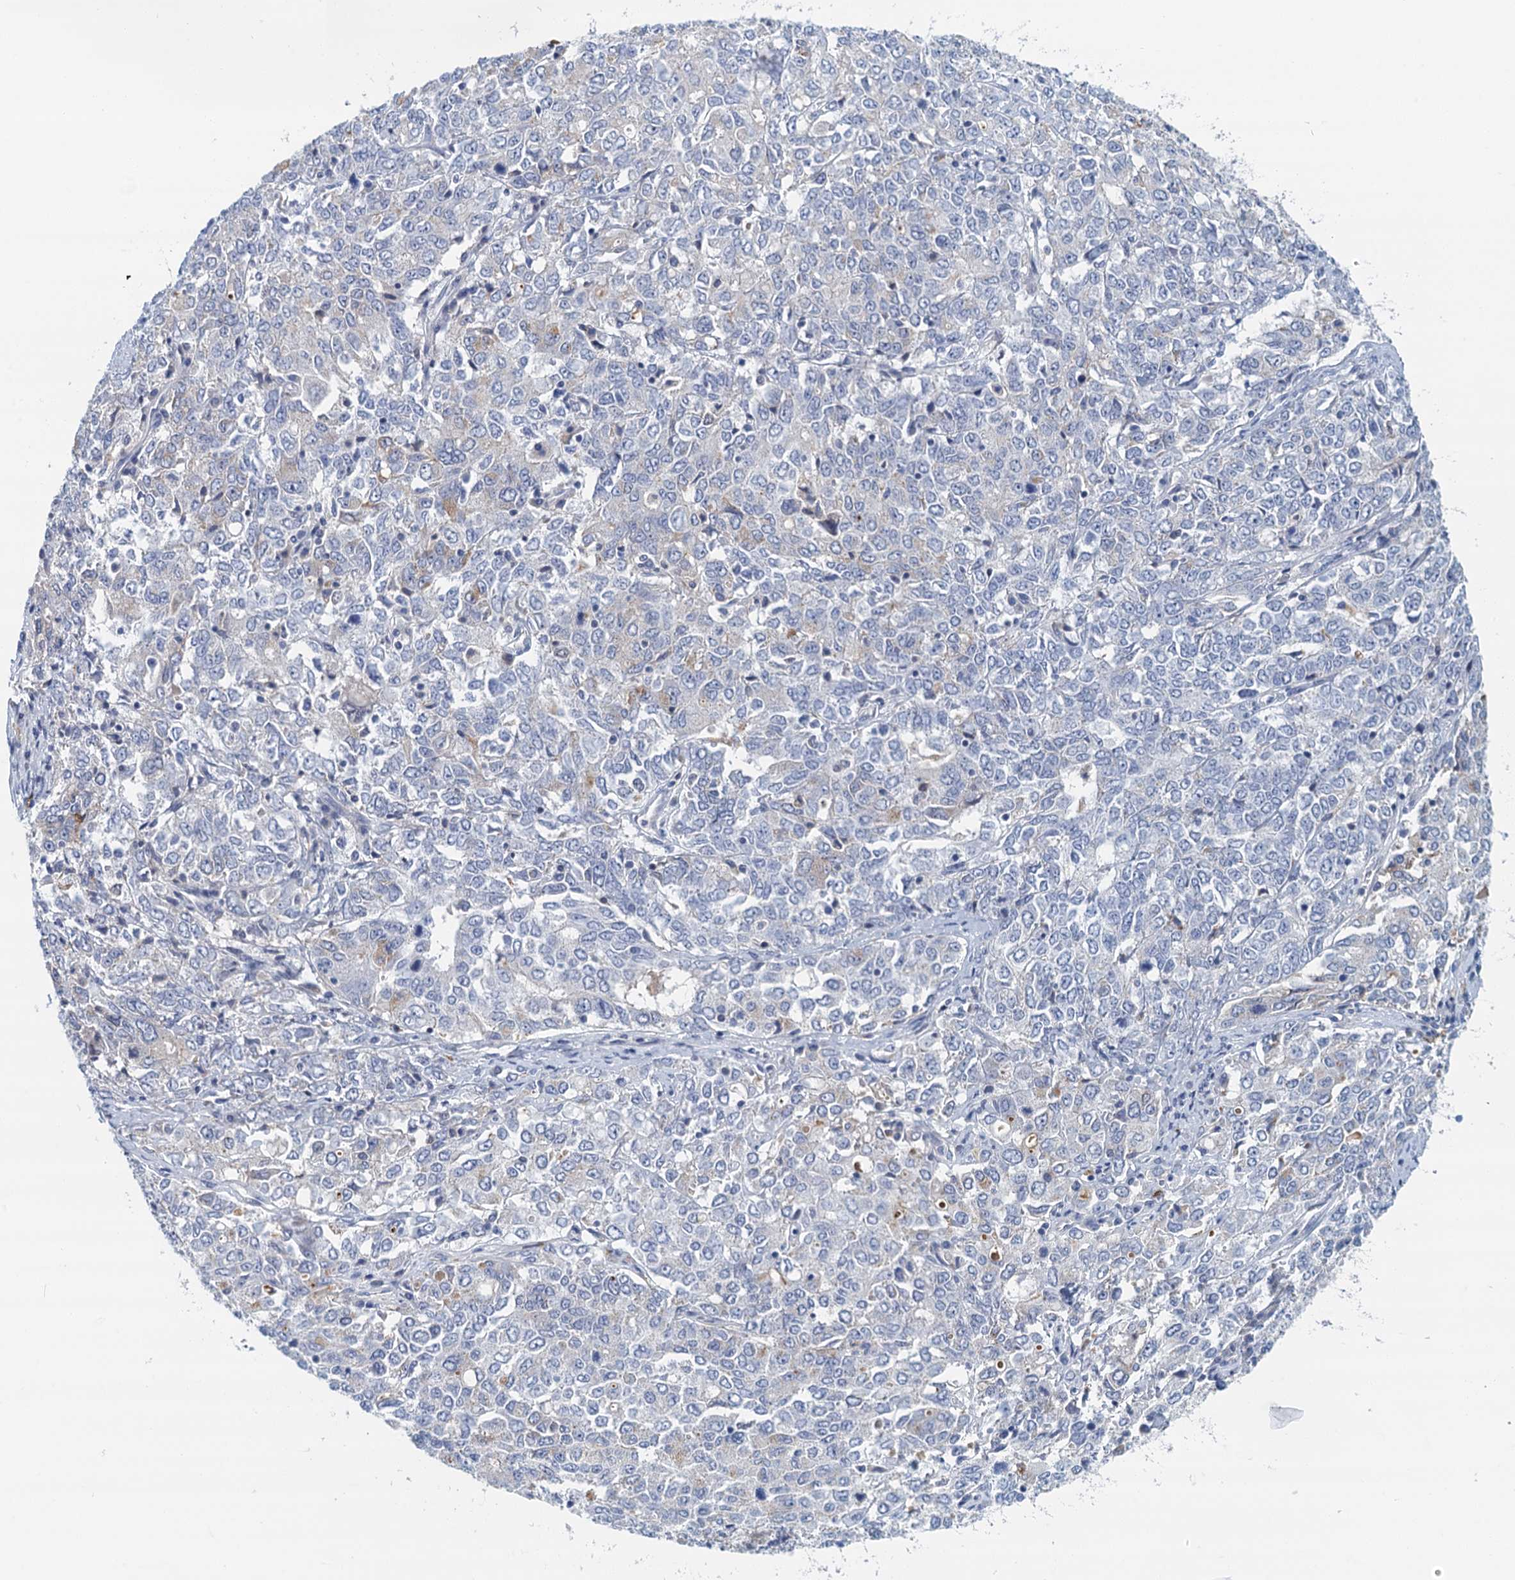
{"staining": {"intensity": "negative", "quantity": "none", "location": "none"}, "tissue": "ovarian cancer", "cell_type": "Tumor cells", "image_type": "cancer", "snomed": [{"axis": "morphology", "description": "Carcinoma, endometroid"}, {"axis": "topography", "description": "Ovary"}], "caption": "High power microscopy image of an IHC photomicrograph of ovarian cancer (endometroid carcinoma), revealing no significant expression in tumor cells.", "gene": "NUBP2", "patient": {"sex": "female", "age": 62}}